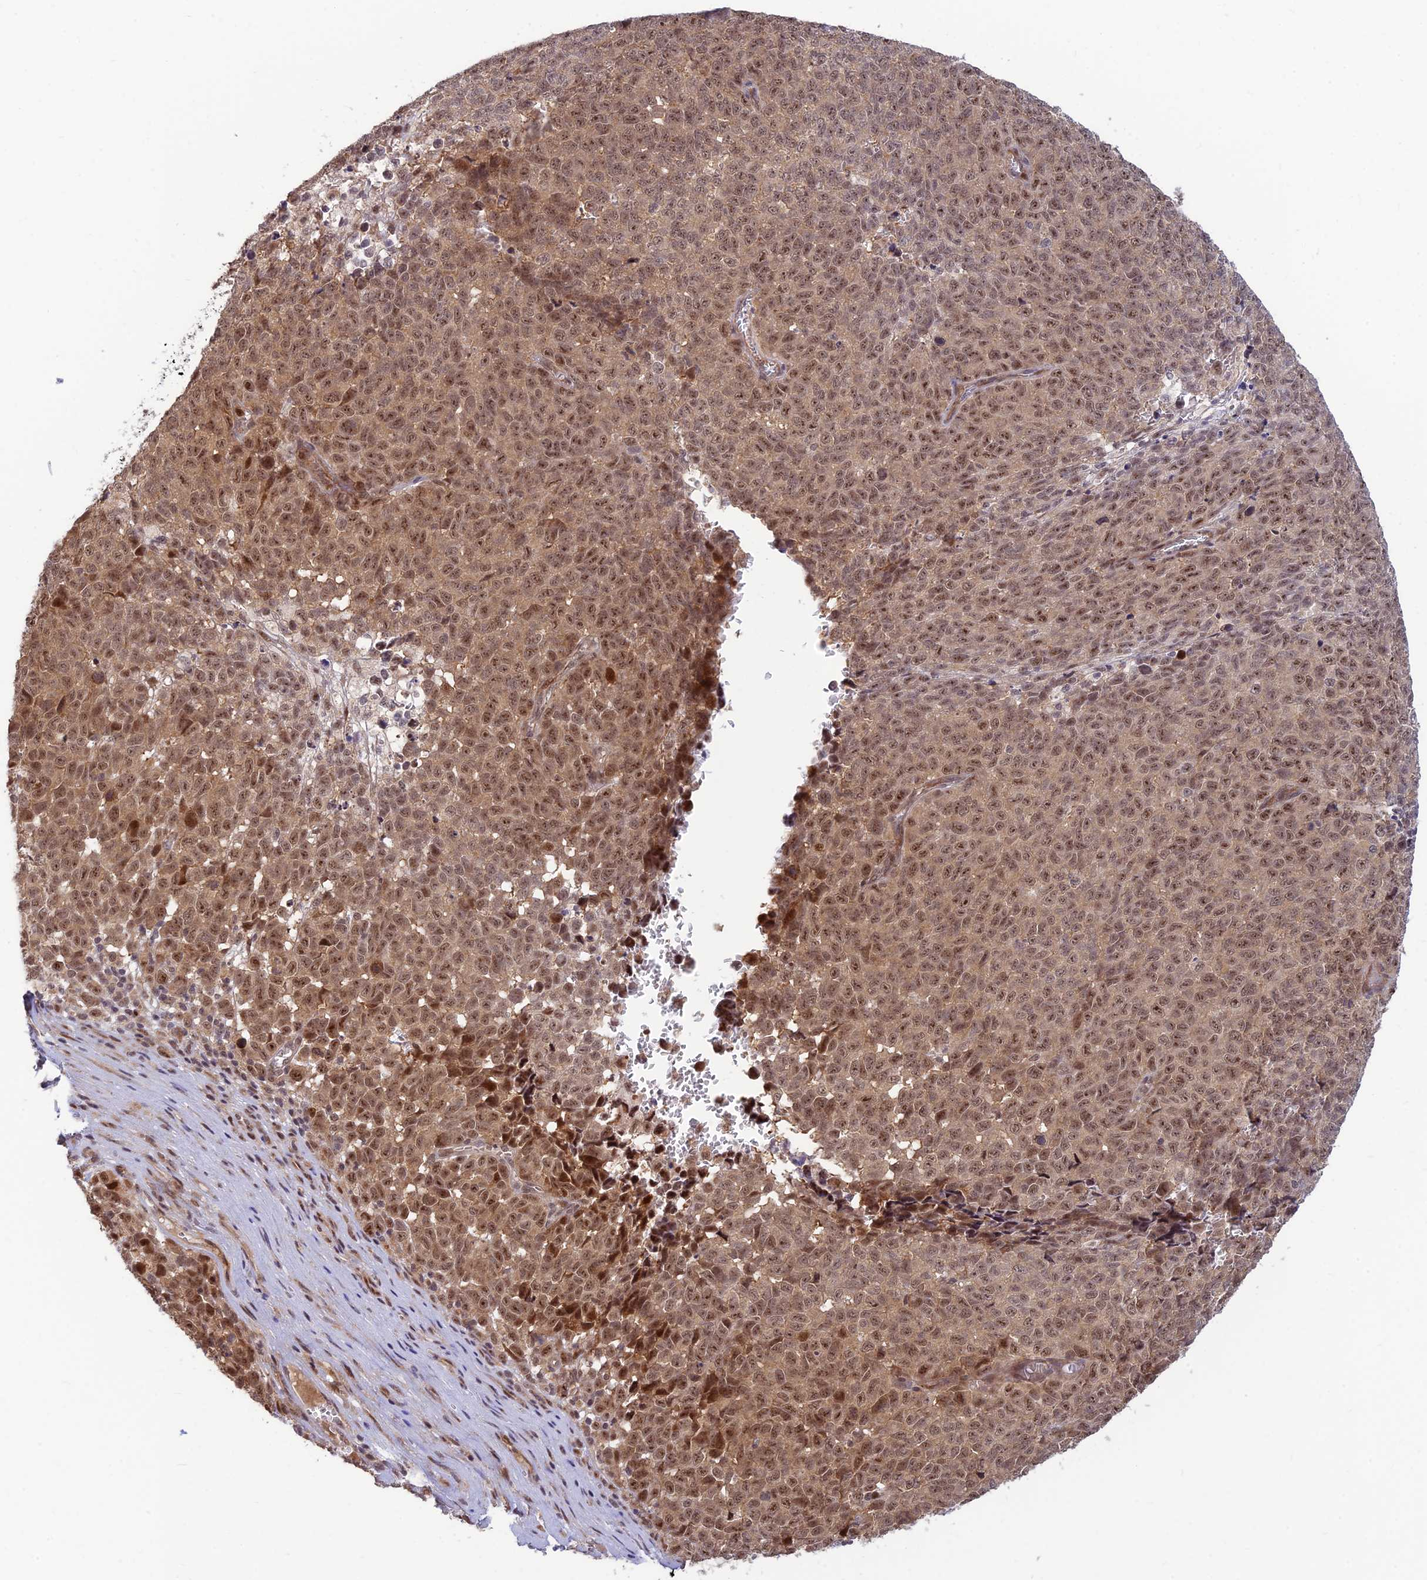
{"staining": {"intensity": "moderate", "quantity": ">75%", "location": "nuclear"}, "tissue": "melanoma", "cell_type": "Tumor cells", "image_type": "cancer", "snomed": [{"axis": "morphology", "description": "Malignant melanoma, NOS"}, {"axis": "topography", "description": "Nose, NOS"}], "caption": "Protein expression analysis of human malignant melanoma reveals moderate nuclear staining in about >75% of tumor cells.", "gene": "ASPDH", "patient": {"sex": "female", "age": 48}}